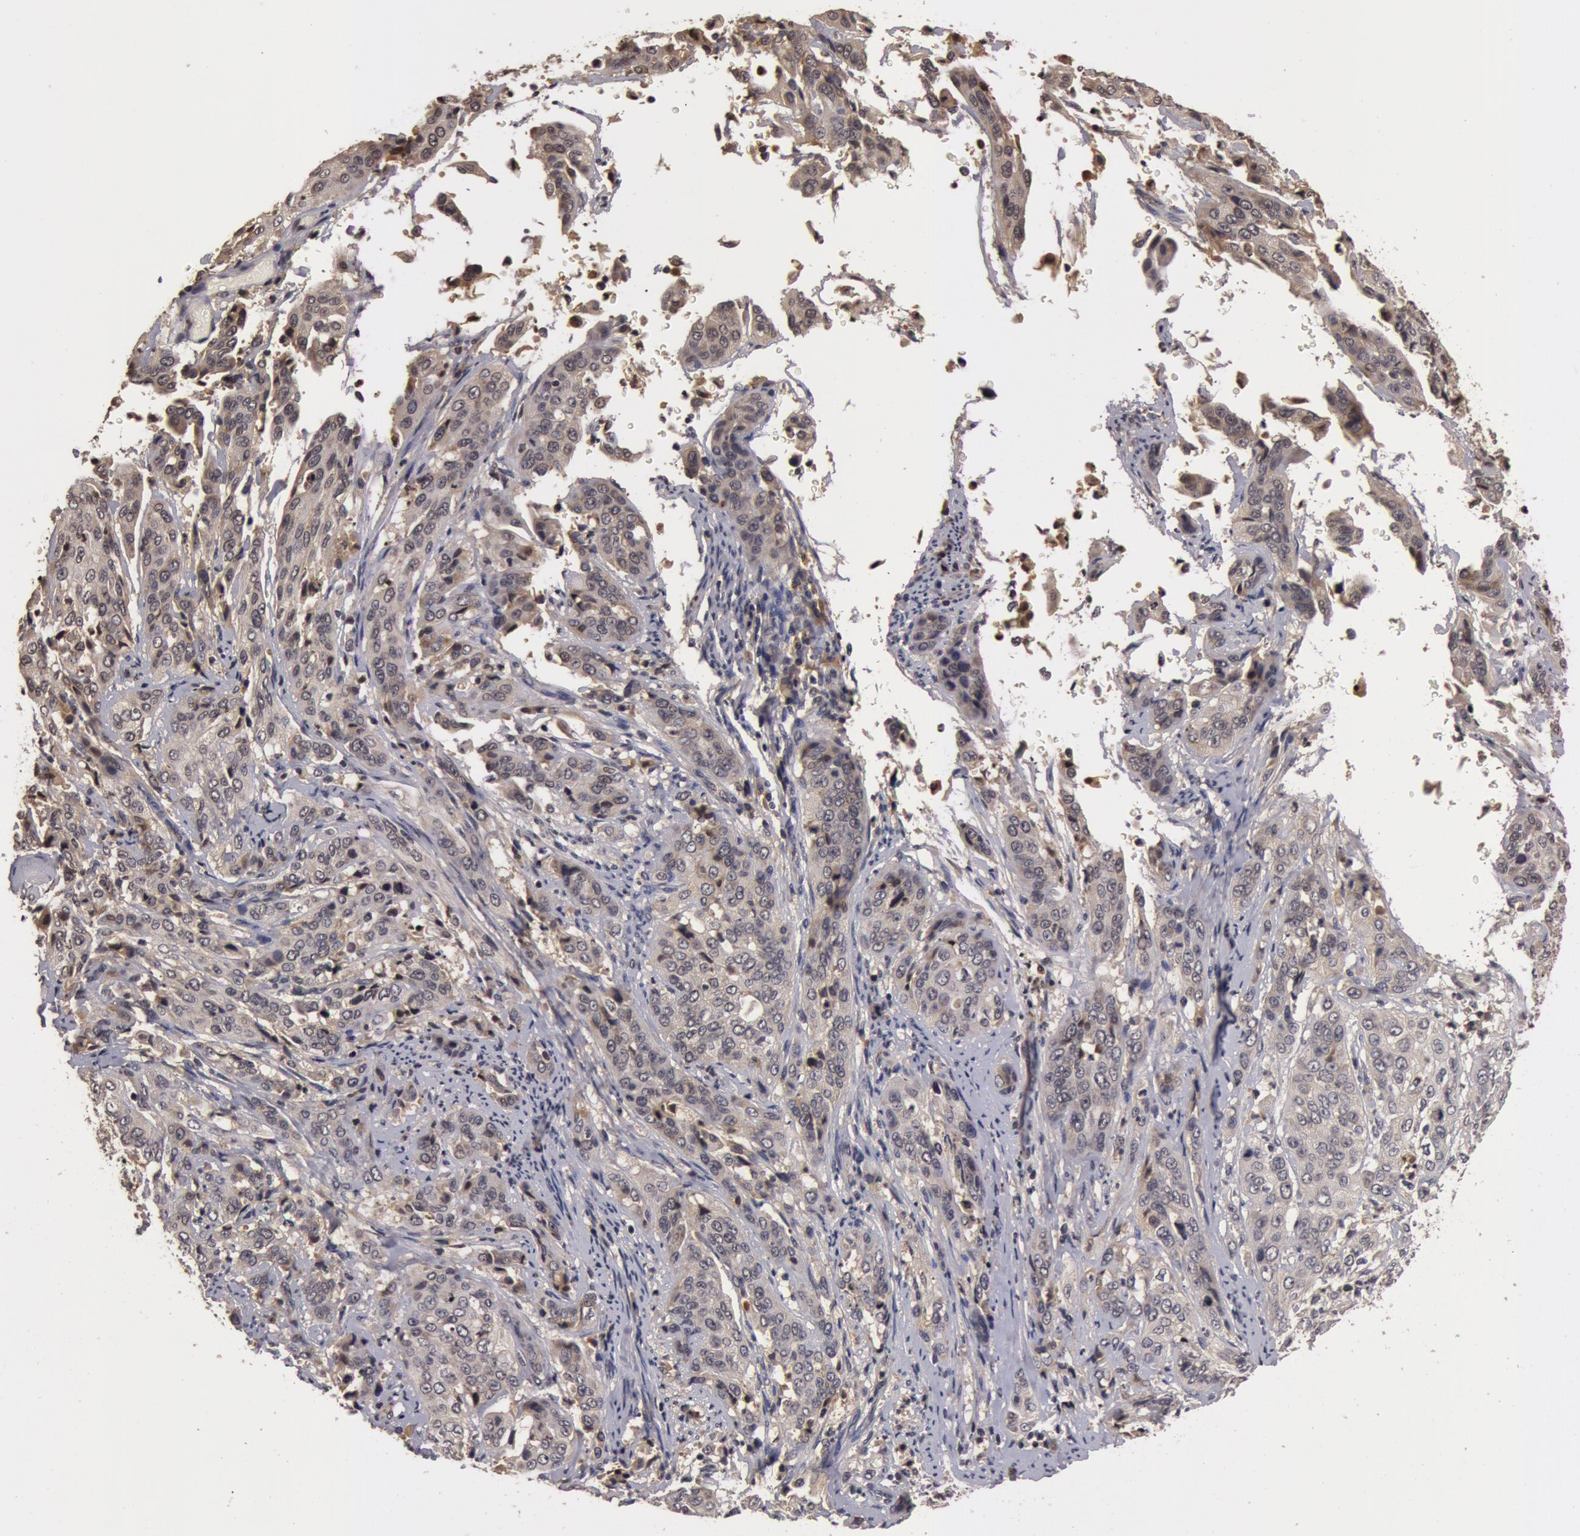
{"staining": {"intensity": "weak", "quantity": ">75%", "location": "cytoplasmic/membranous"}, "tissue": "cervical cancer", "cell_type": "Tumor cells", "image_type": "cancer", "snomed": [{"axis": "morphology", "description": "Squamous cell carcinoma, NOS"}, {"axis": "topography", "description": "Cervix"}], "caption": "Cervical cancer (squamous cell carcinoma) stained with immunohistochemistry (IHC) exhibits weak cytoplasmic/membranous positivity in about >75% of tumor cells. The staining was performed using DAB, with brown indicating positive protein expression. Nuclei are stained blue with hematoxylin.", "gene": "BCHE", "patient": {"sex": "female", "age": 41}}